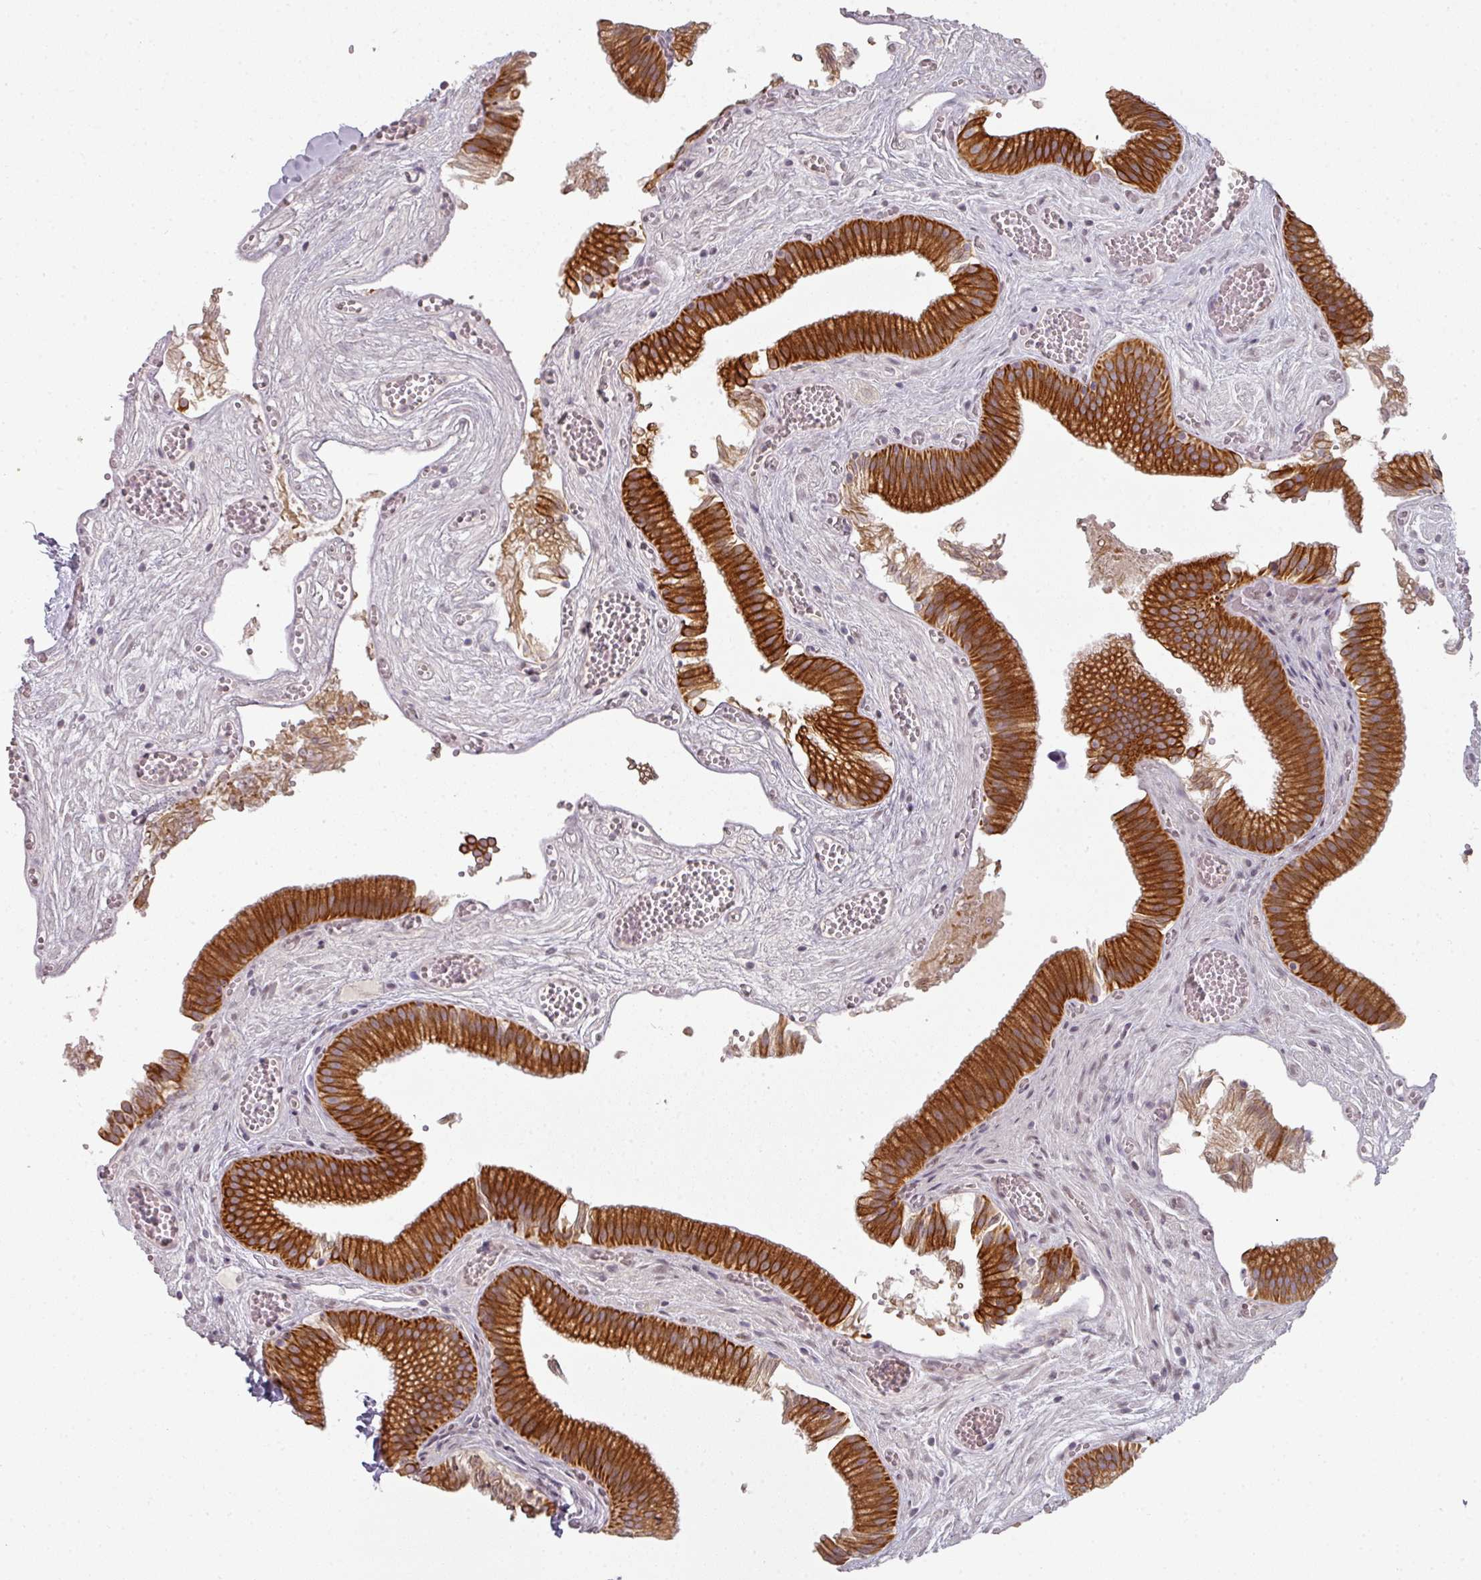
{"staining": {"intensity": "strong", "quantity": ">75%", "location": "cytoplasmic/membranous"}, "tissue": "gallbladder", "cell_type": "Glandular cells", "image_type": "normal", "snomed": [{"axis": "morphology", "description": "Normal tissue, NOS"}, {"axis": "topography", "description": "Gallbladder"}], "caption": "Normal gallbladder displays strong cytoplasmic/membranous expression in approximately >75% of glandular cells The protein is stained brown, and the nuclei are stained in blue (DAB IHC with brightfield microscopy, high magnification)..", "gene": "GTF2H3", "patient": {"sex": "male", "age": 17}}